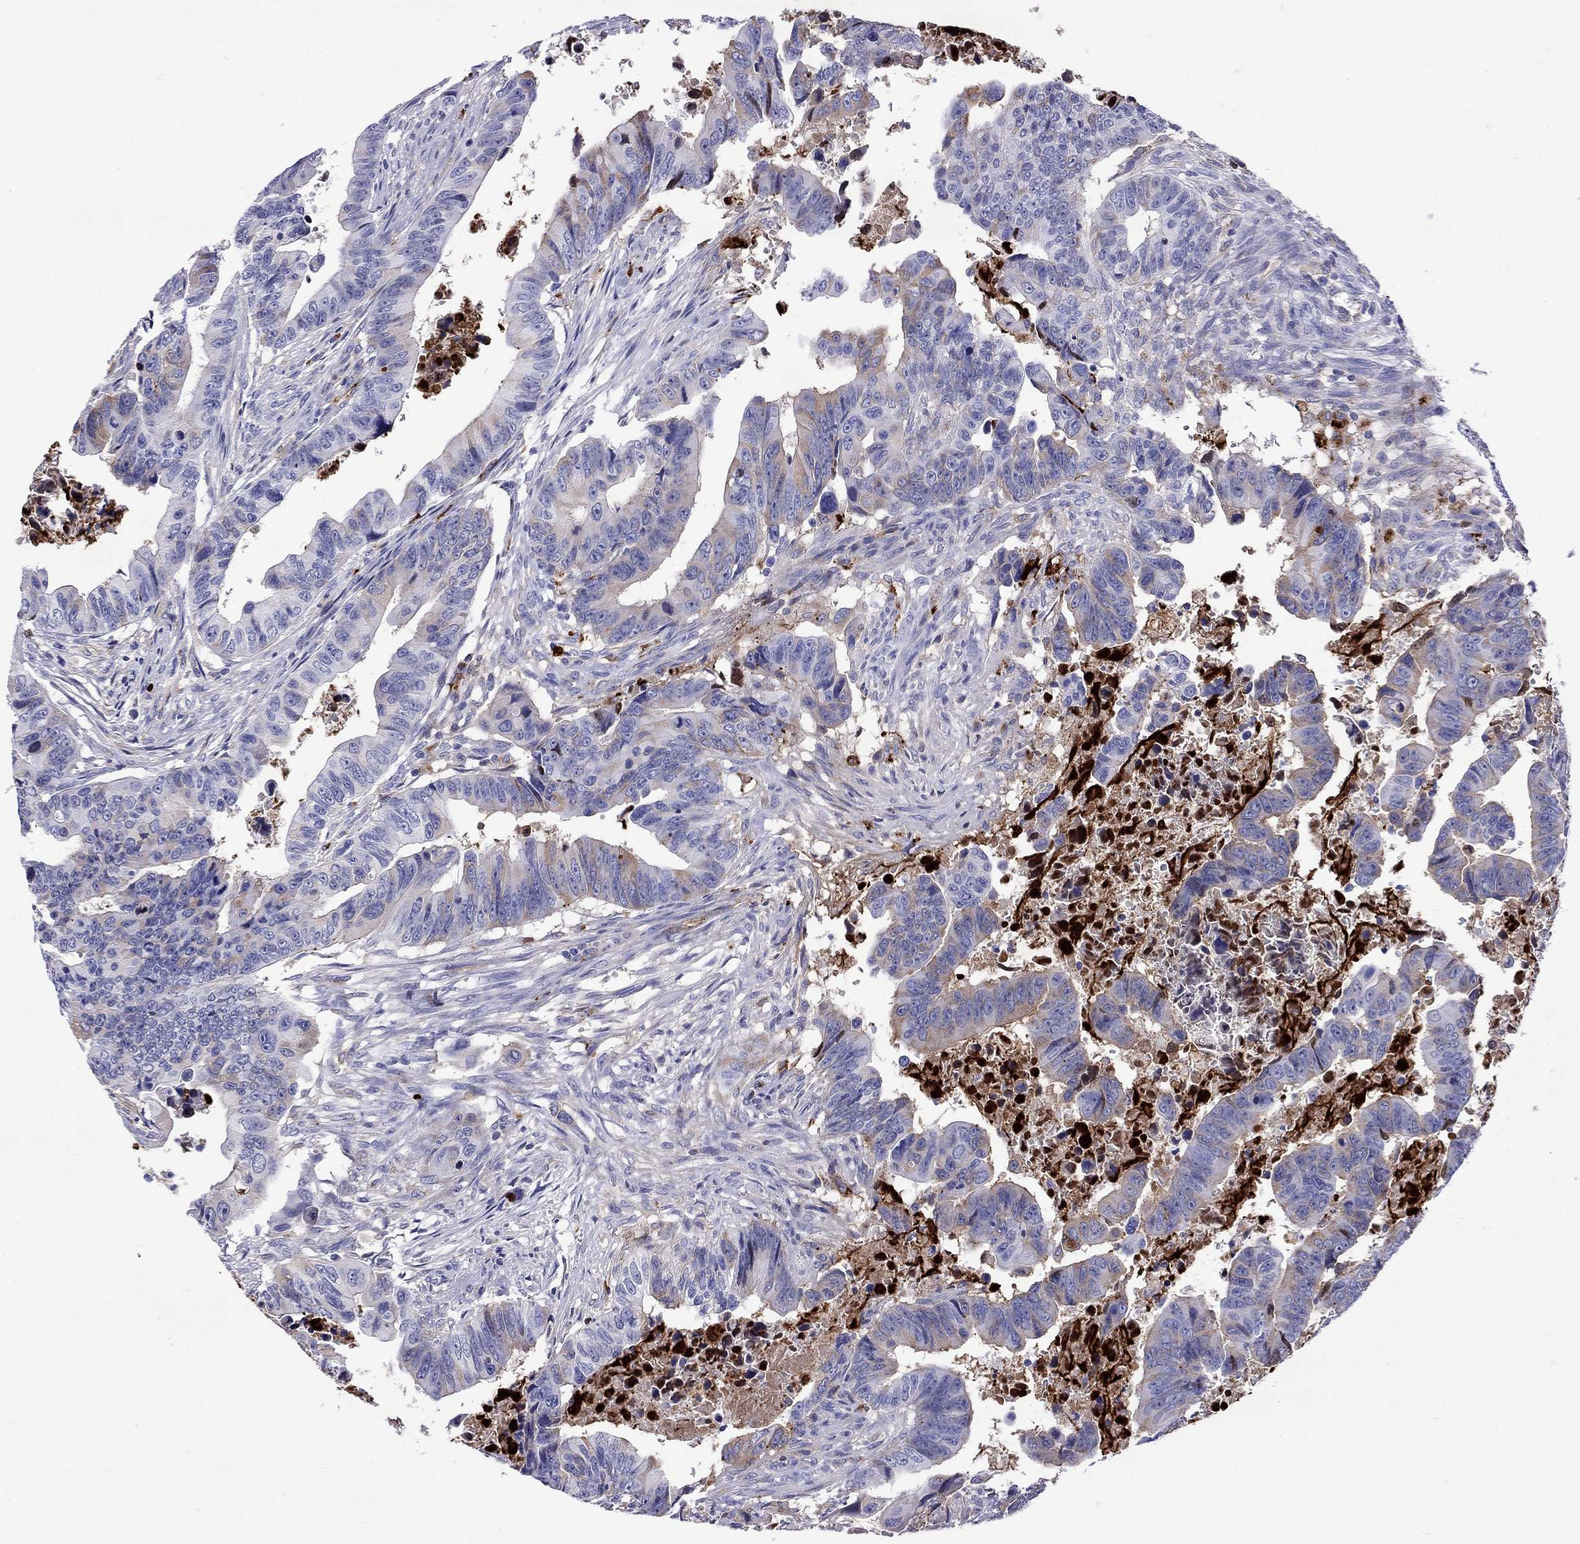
{"staining": {"intensity": "weak", "quantity": "<25%", "location": "cytoplasmic/membranous"}, "tissue": "colorectal cancer", "cell_type": "Tumor cells", "image_type": "cancer", "snomed": [{"axis": "morphology", "description": "Adenocarcinoma, NOS"}, {"axis": "topography", "description": "Colon"}], "caption": "Tumor cells are negative for protein expression in human adenocarcinoma (colorectal). (DAB (3,3'-diaminobenzidine) immunohistochemistry (IHC) visualized using brightfield microscopy, high magnification).", "gene": "SERPINA3", "patient": {"sex": "female", "age": 87}}